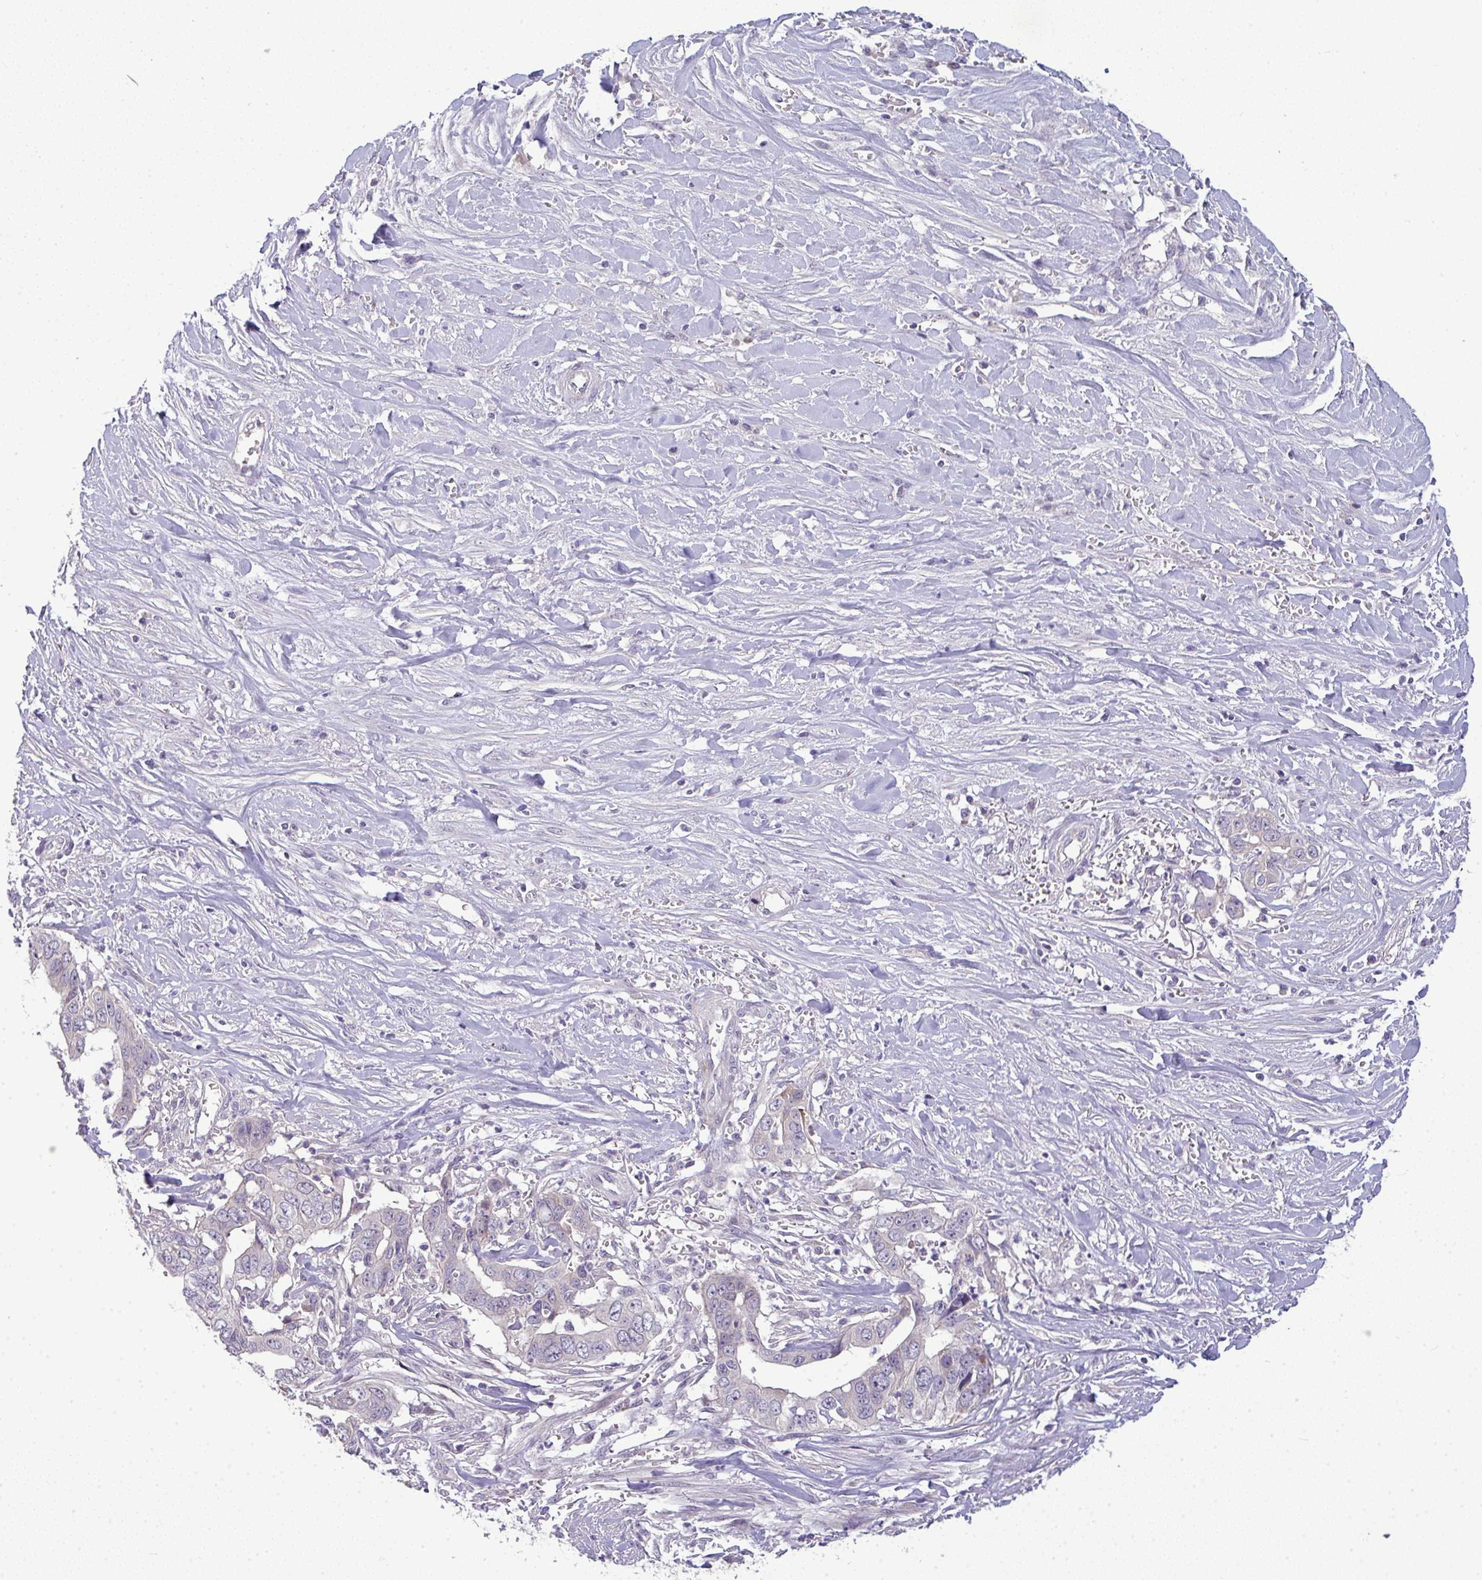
{"staining": {"intensity": "negative", "quantity": "none", "location": "none"}, "tissue": "liver cancer", "cell_type": "Tumor cells", "image_type": "cancer", "snomed": [{"axis": "morphology", "description": "Cholangiocarcinoma"}, {"axis": "topography", "description": "Liver"}], "caption": "IHC histopathology image of neoplastic tissue: human cholangiocarcinoma (liver) stained with DAB shows no significant protein positivity in tumor cells.", "gene": "NT5C1A", "patient": {"sex": "female", "age": 79}}